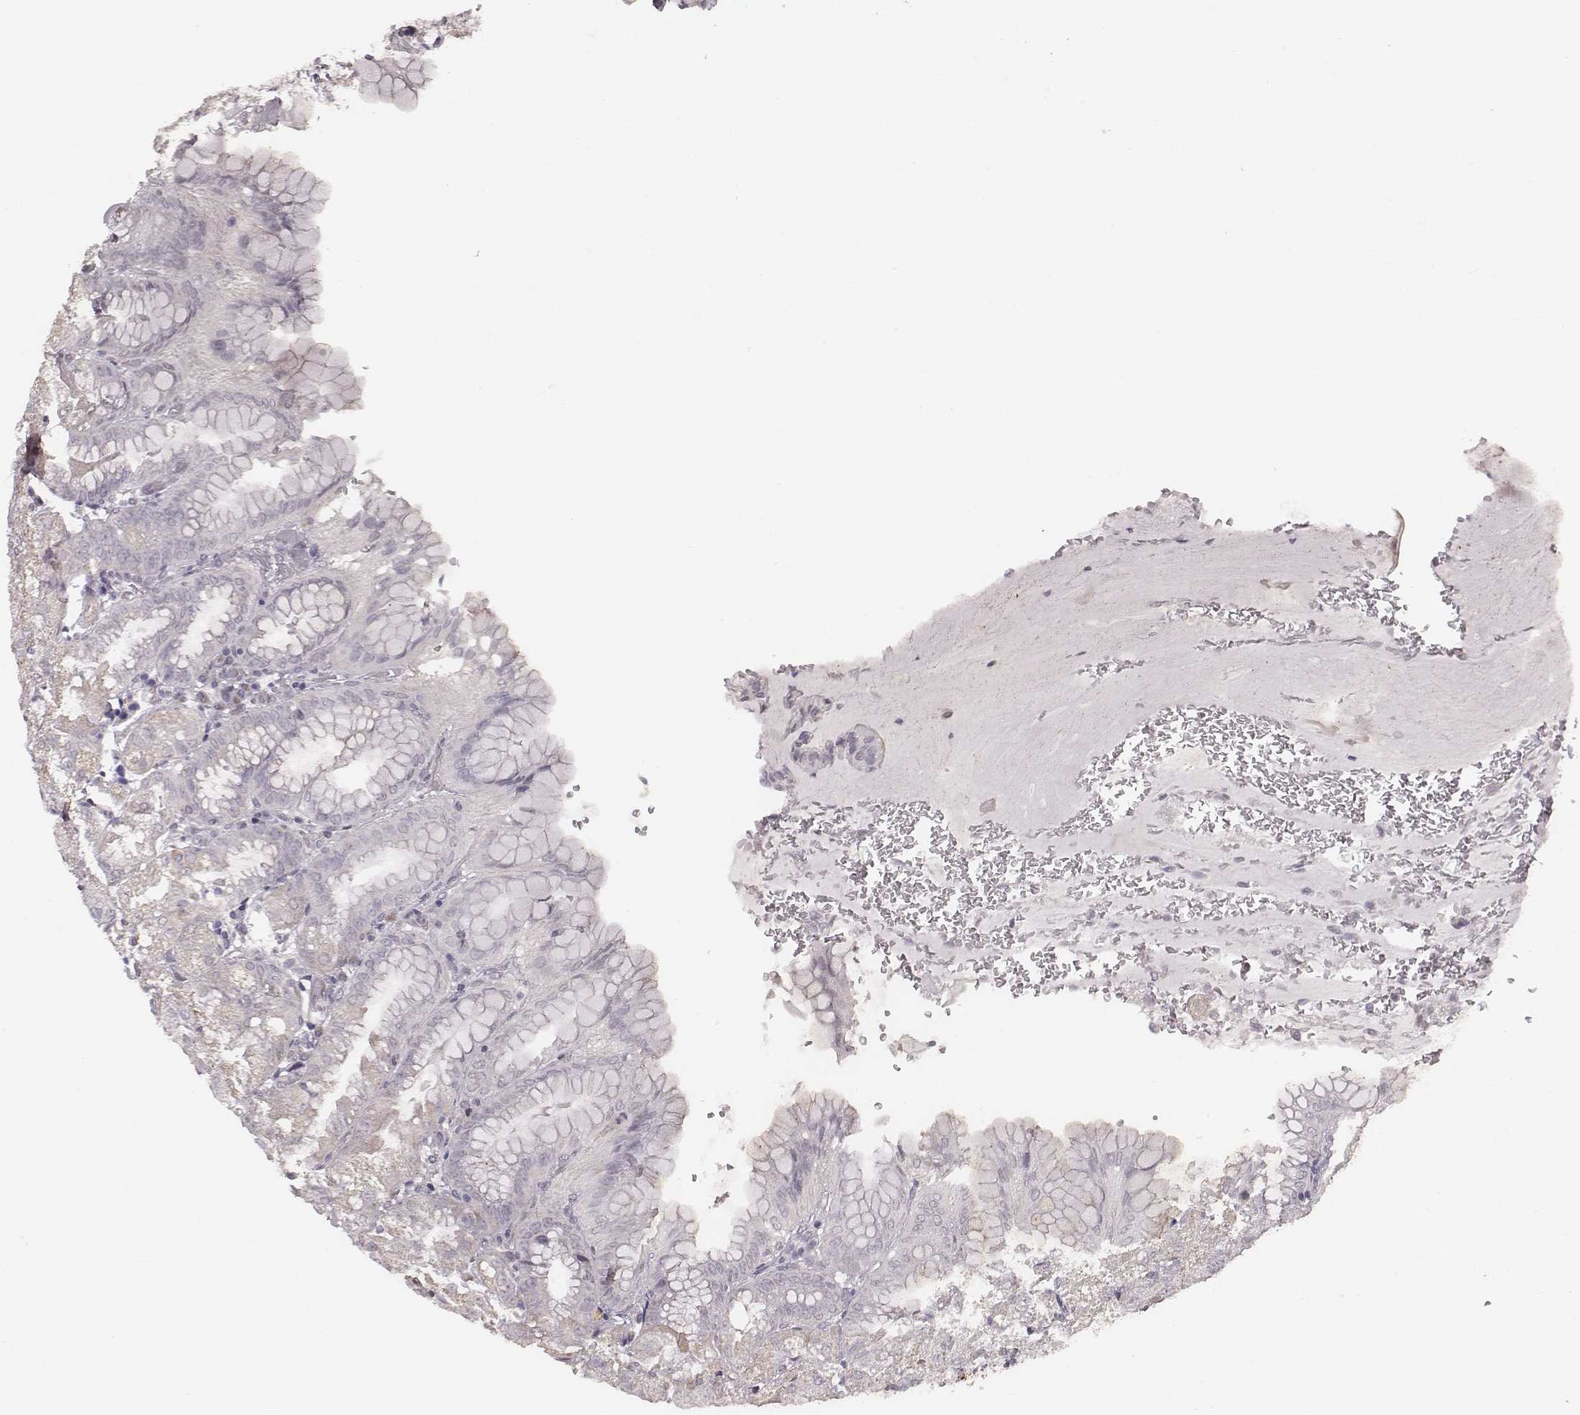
{"staining": {"intensity": "negative", "quantity": "none", "location": "none"}, "tissue": "stomach", "cell_type": "Glandular cells", "image_type": "normal", "snomed": [{"axis": "morphology", "description": "Normal tissue, NOS"}, {"axis": "topography", "description": "Stomach, upper"}, {"axis": "topography", "description": "Stomach"}, {"axis": "topography", "description": "Stomach, lower"}], "caption": "Protein analysis of benign stomach displays no significant positivity in glandular cells. (Immunohistochemistry, brightfield microscopy, high magnification).", "gene": "SLC7A4", "patient": {"sex": "male", "age": 62}}